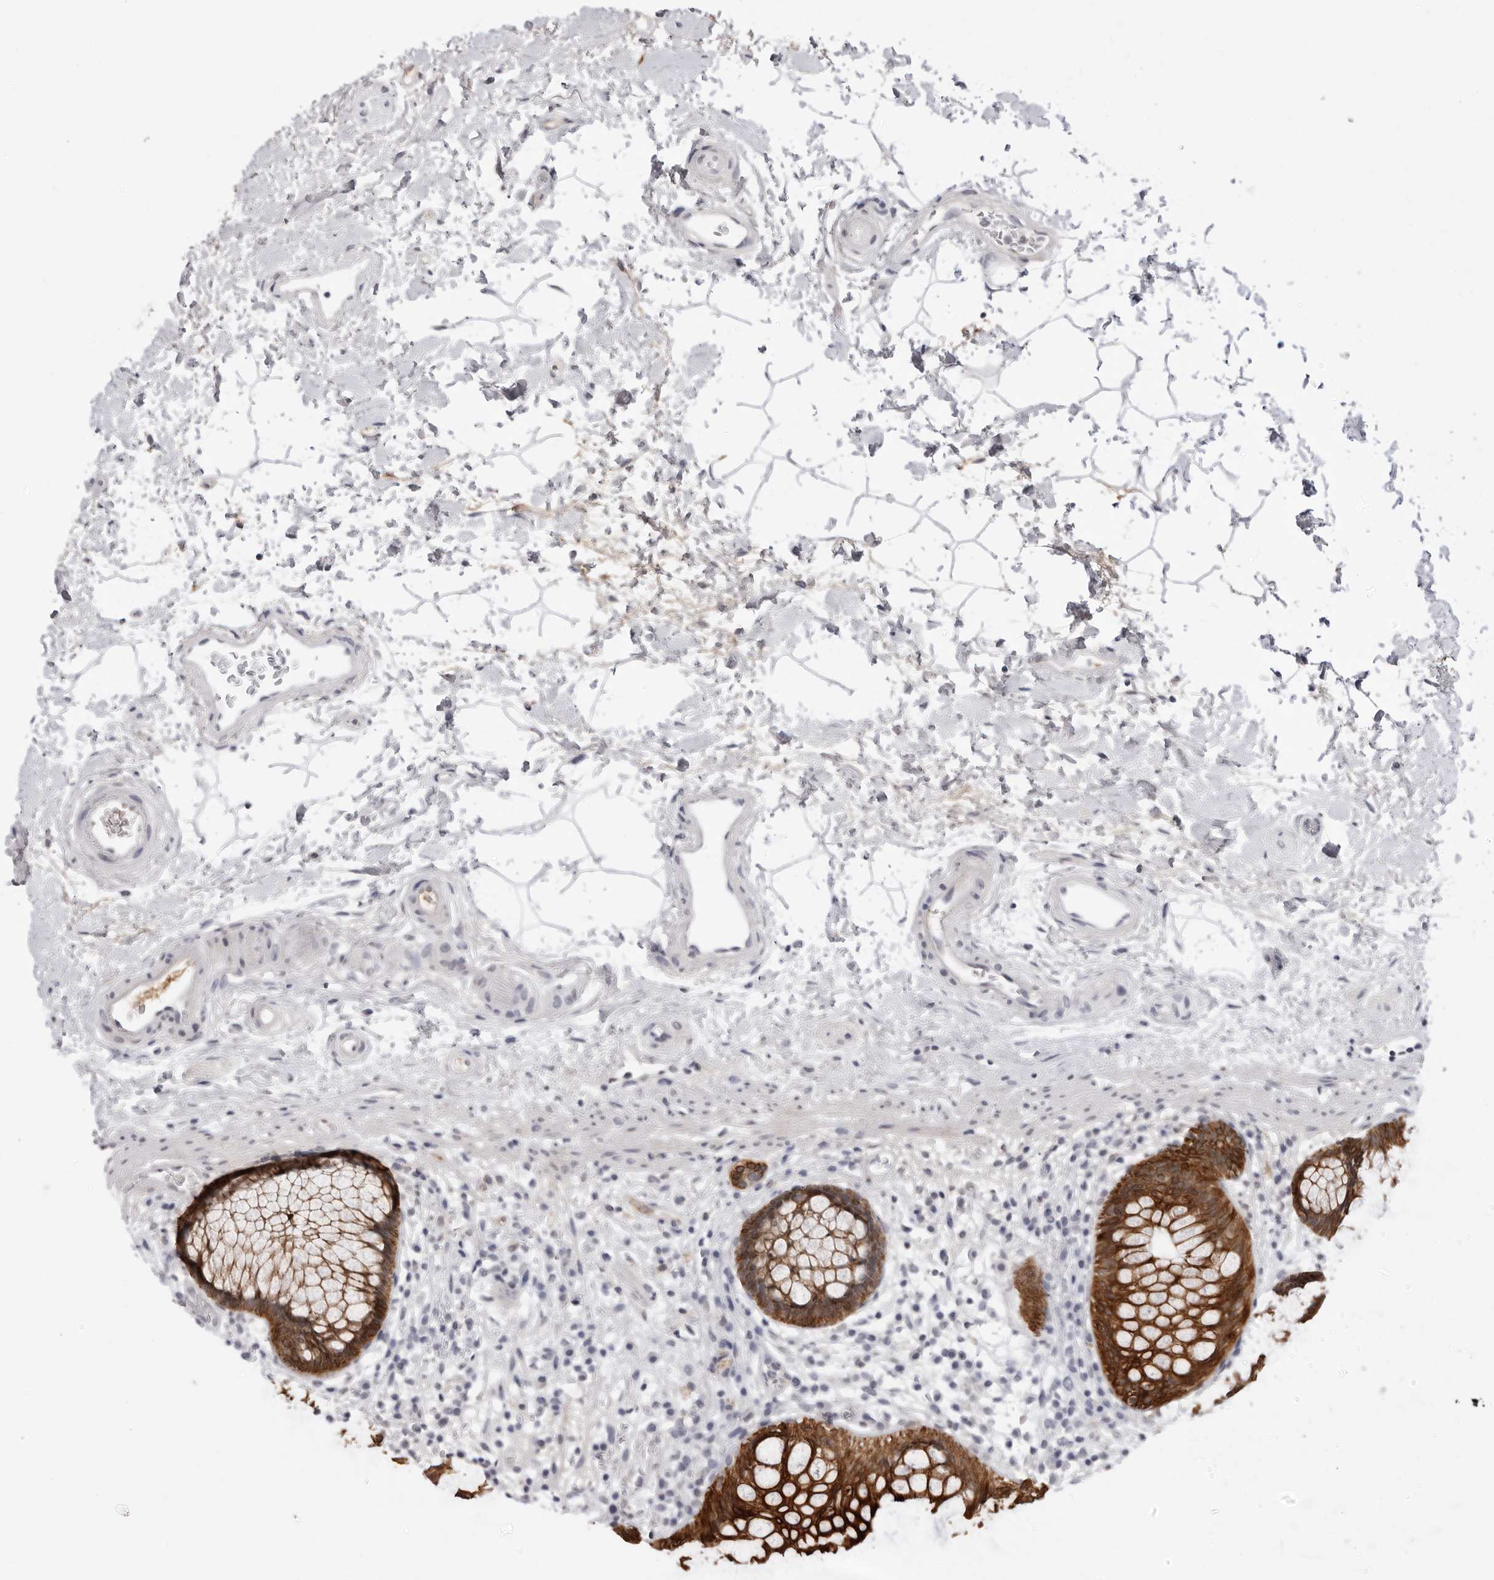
{"staining": {"intensity": "strong", "quantity": ">75%", "location": "cytoplasmic/membranous"}, "tissue": "rectum", "cell_type": "Glandular cells", "image_type": "normal", "snomed": [{"axis": "morphology", "description": "Normal tissue, NOS"}, {"axis": "topography", "description": "Rectum"}], "caption": "An image showing strong cytoplasmic/membranous positivity in approximately >75% of glandular cells in normal rectum, as visualized by brown immunohistochemical staining.", "gene": "SERPINF2", "patient": {"sex": "male", "age": 51}}